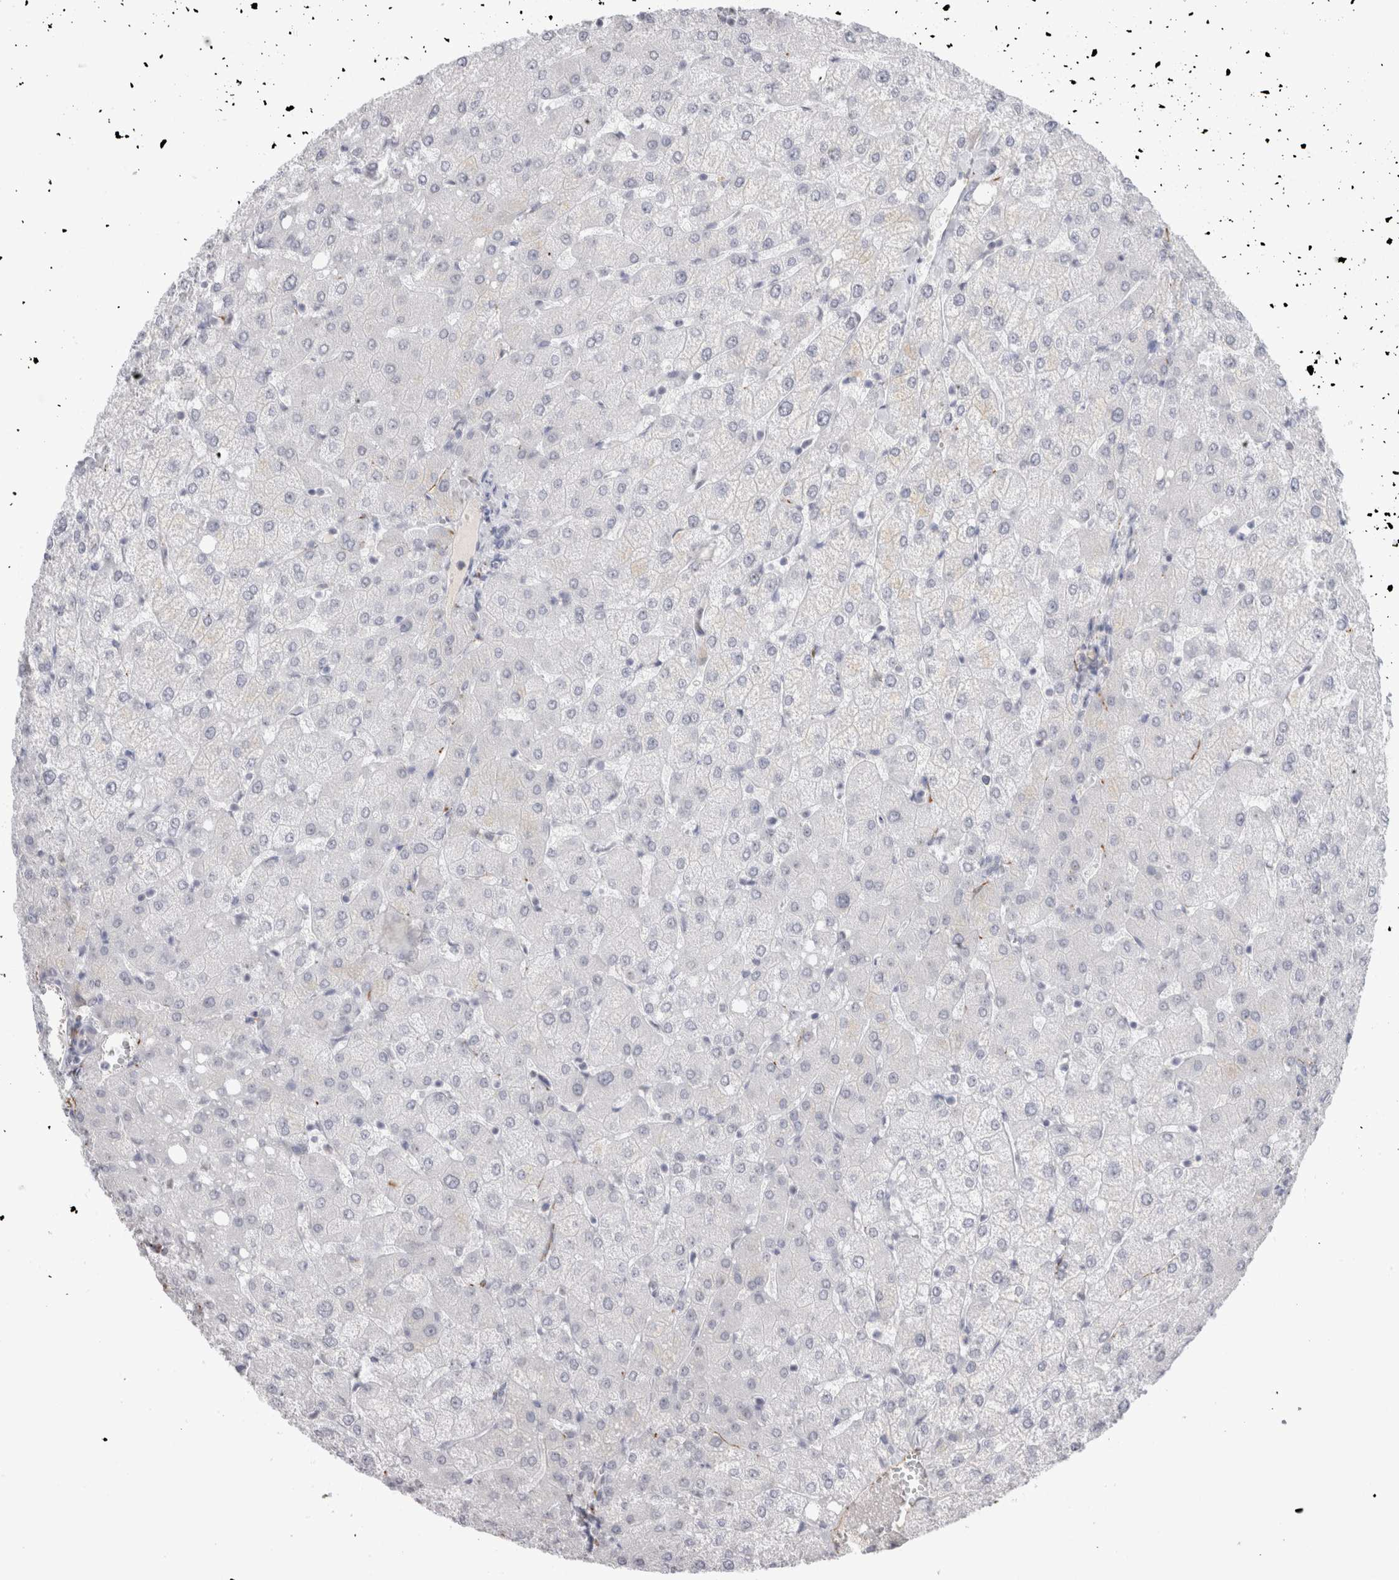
{"staining": {"intensity": "negative", "quantity": "none", "location": "none"}, "tissue": "liver", "cell_type": "Cholangiocytes", "image_type": "normal", "snomed": [{"axis": "morphology", "description": "Normal tissue, NOS"}, {"axis": "topography", "description": "Liver"}], "caption": "This is a photomicrograph of IHC staining of benign liver, which shows no positivity in cholangiocytes.", "gene": "CADM3", "patient": {"sex": "female", "age": 54}}